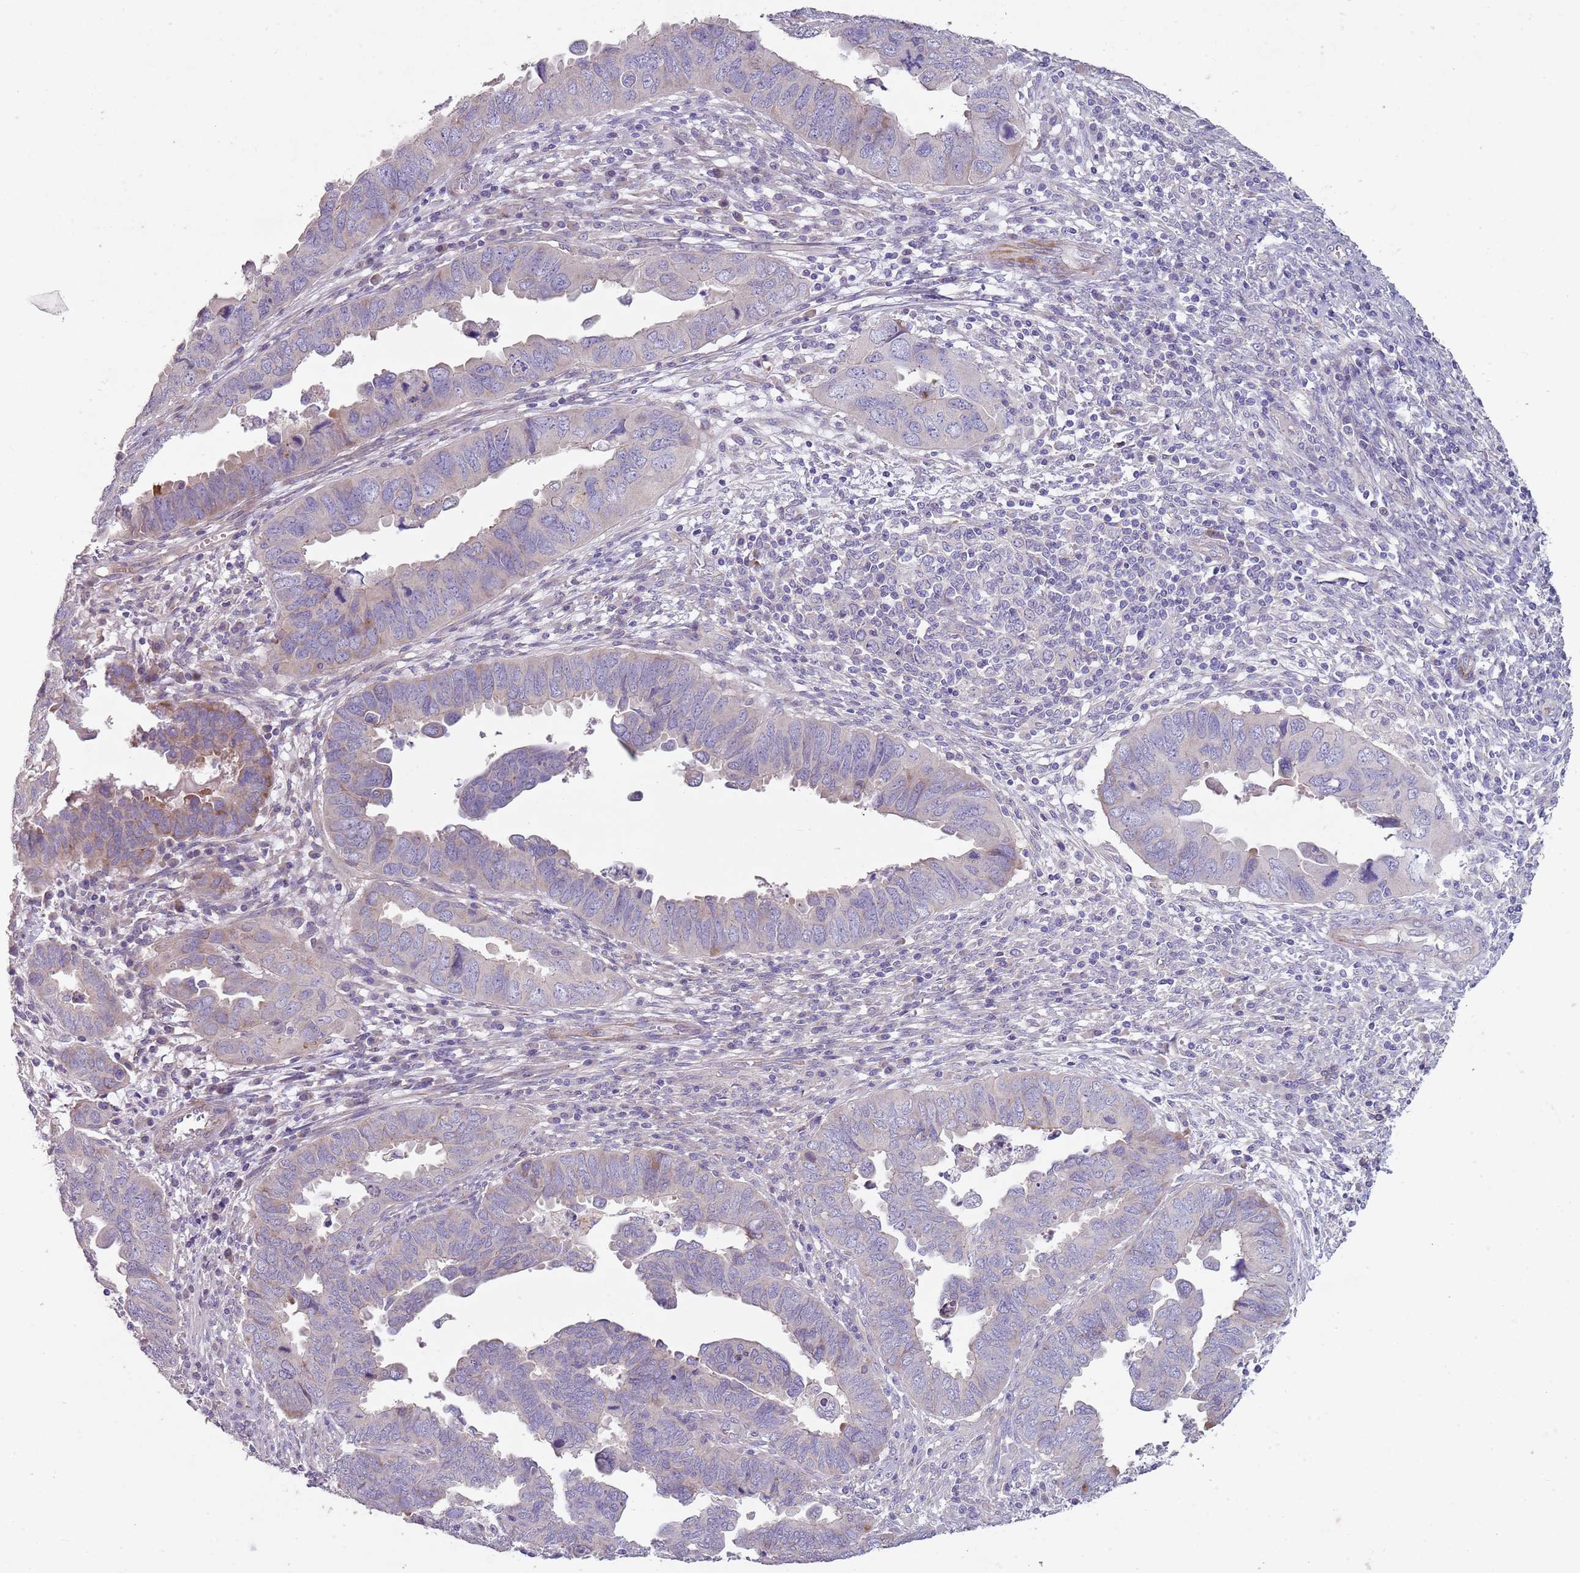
{"staining": {"intensity": "negative", "quantity": "none", "location": "none"}, "tissue": "endometrial cancer", "cell_type": "Tumor cells", "image_type": "cancer", "snomed": [{"axis": "morphology", "description": "Adenocarcinoma, NOS"}, {"axis": "topography", "description": "Endometrium"}], "caption": "This is an immunohistochemistry (IHC) histopathology image of human endometrial cancer (adenocarcinoma). There is no staining in tumor cells.", "gene": "ZNF583", "patient": {"sex": "female", "age": 79}}